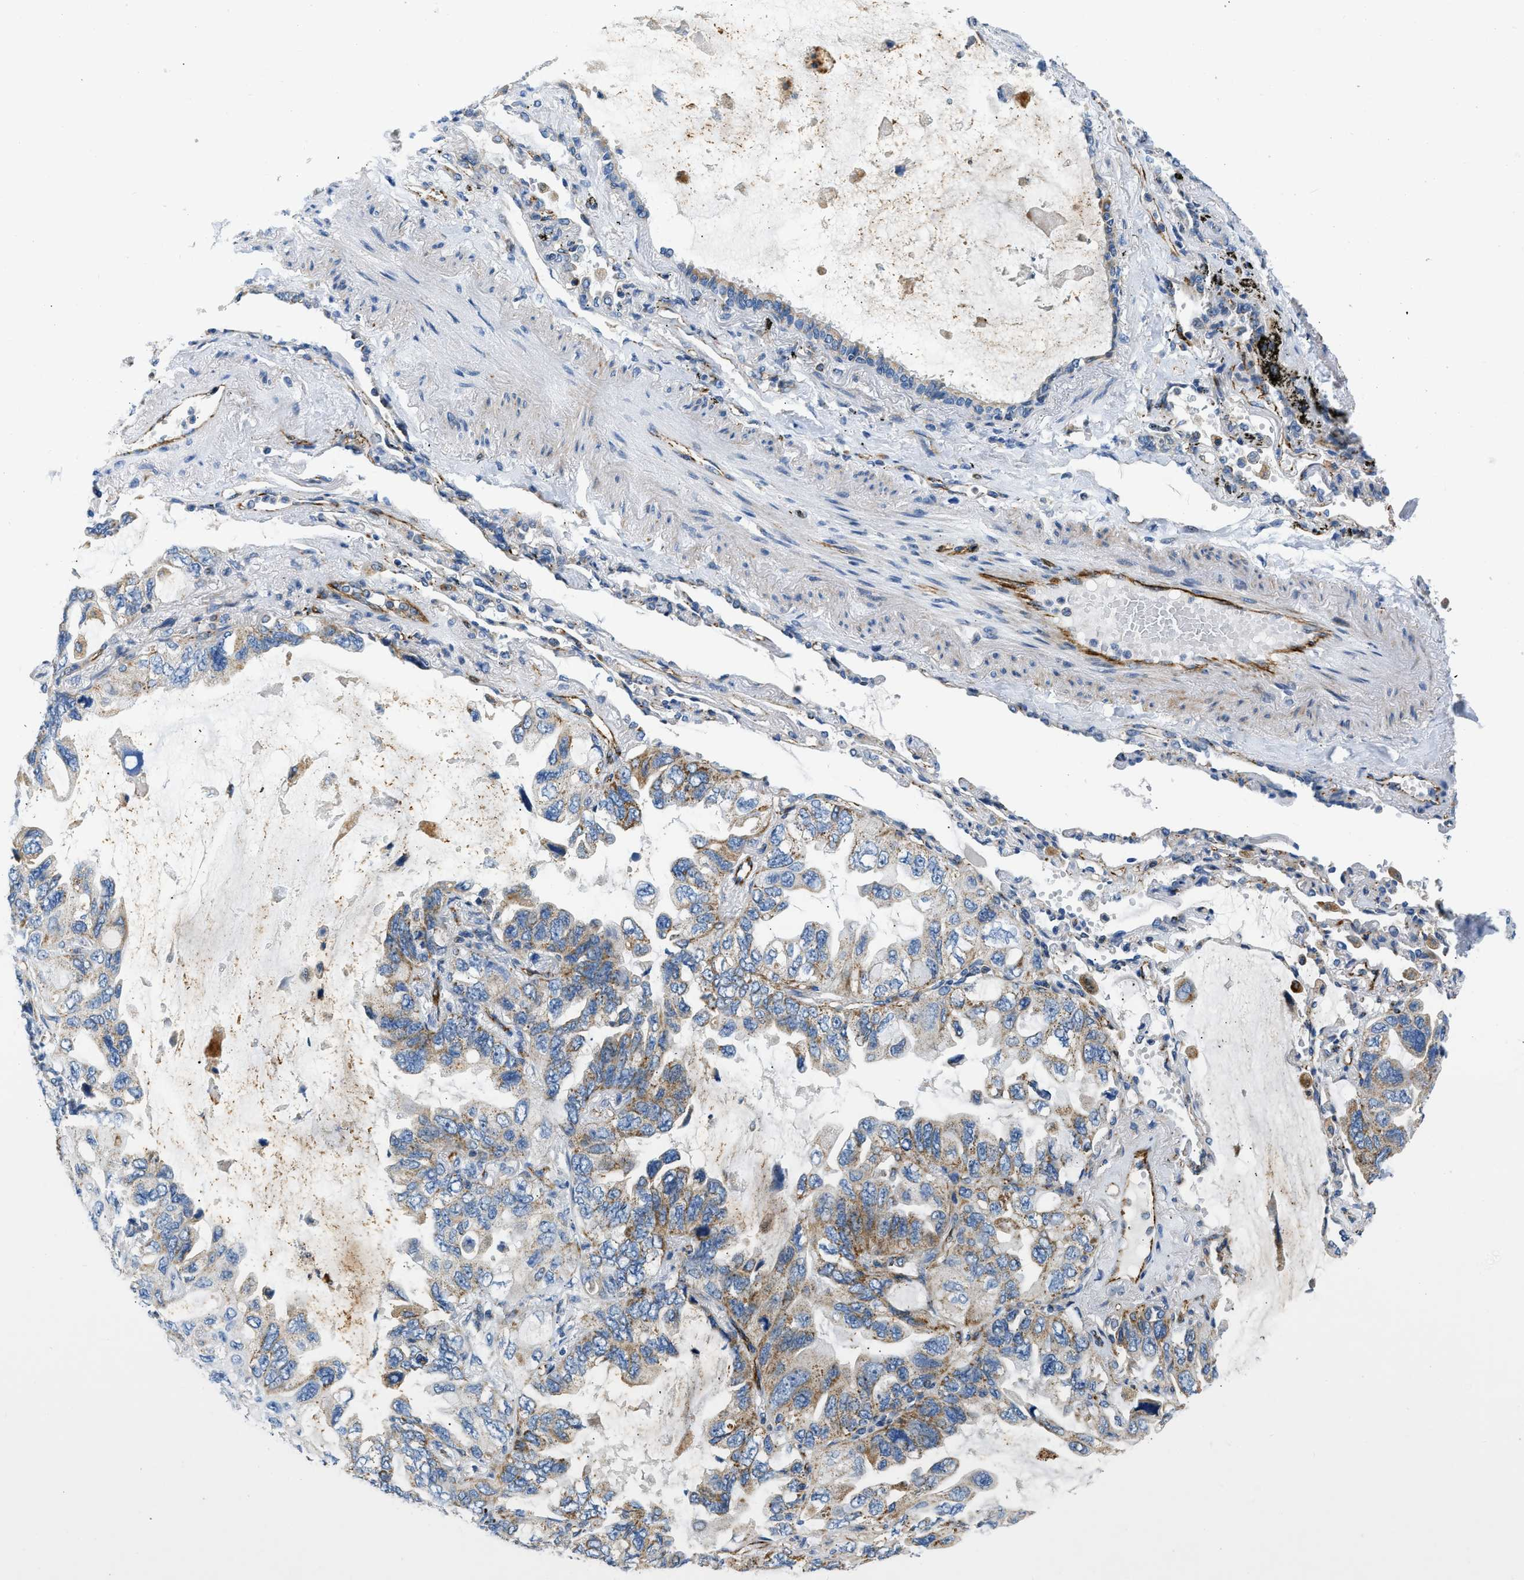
{"staining": {"intensity": "moderate", "quantity": "25%-75%", "location": "cytoplasmic/membranous"}, "tissue": "lung cancer", "cell_type": "Tumor cells", "image_type": "cancer", "snomed": [{"axis": "morphology", "description": "Squamous cell carcinoma, NOS"}, {"axis": "topography", "description": "Lung"}], "caption": "Immunohistochemical staining of lung cancer (squamous cell carcinoma) exhibits medium levels of moderate cytoplasmic/membranous staining in about 25%-75% of tumor cells.", "gene": "ULK4", "patient": {"sex": "female", "age": 73}}